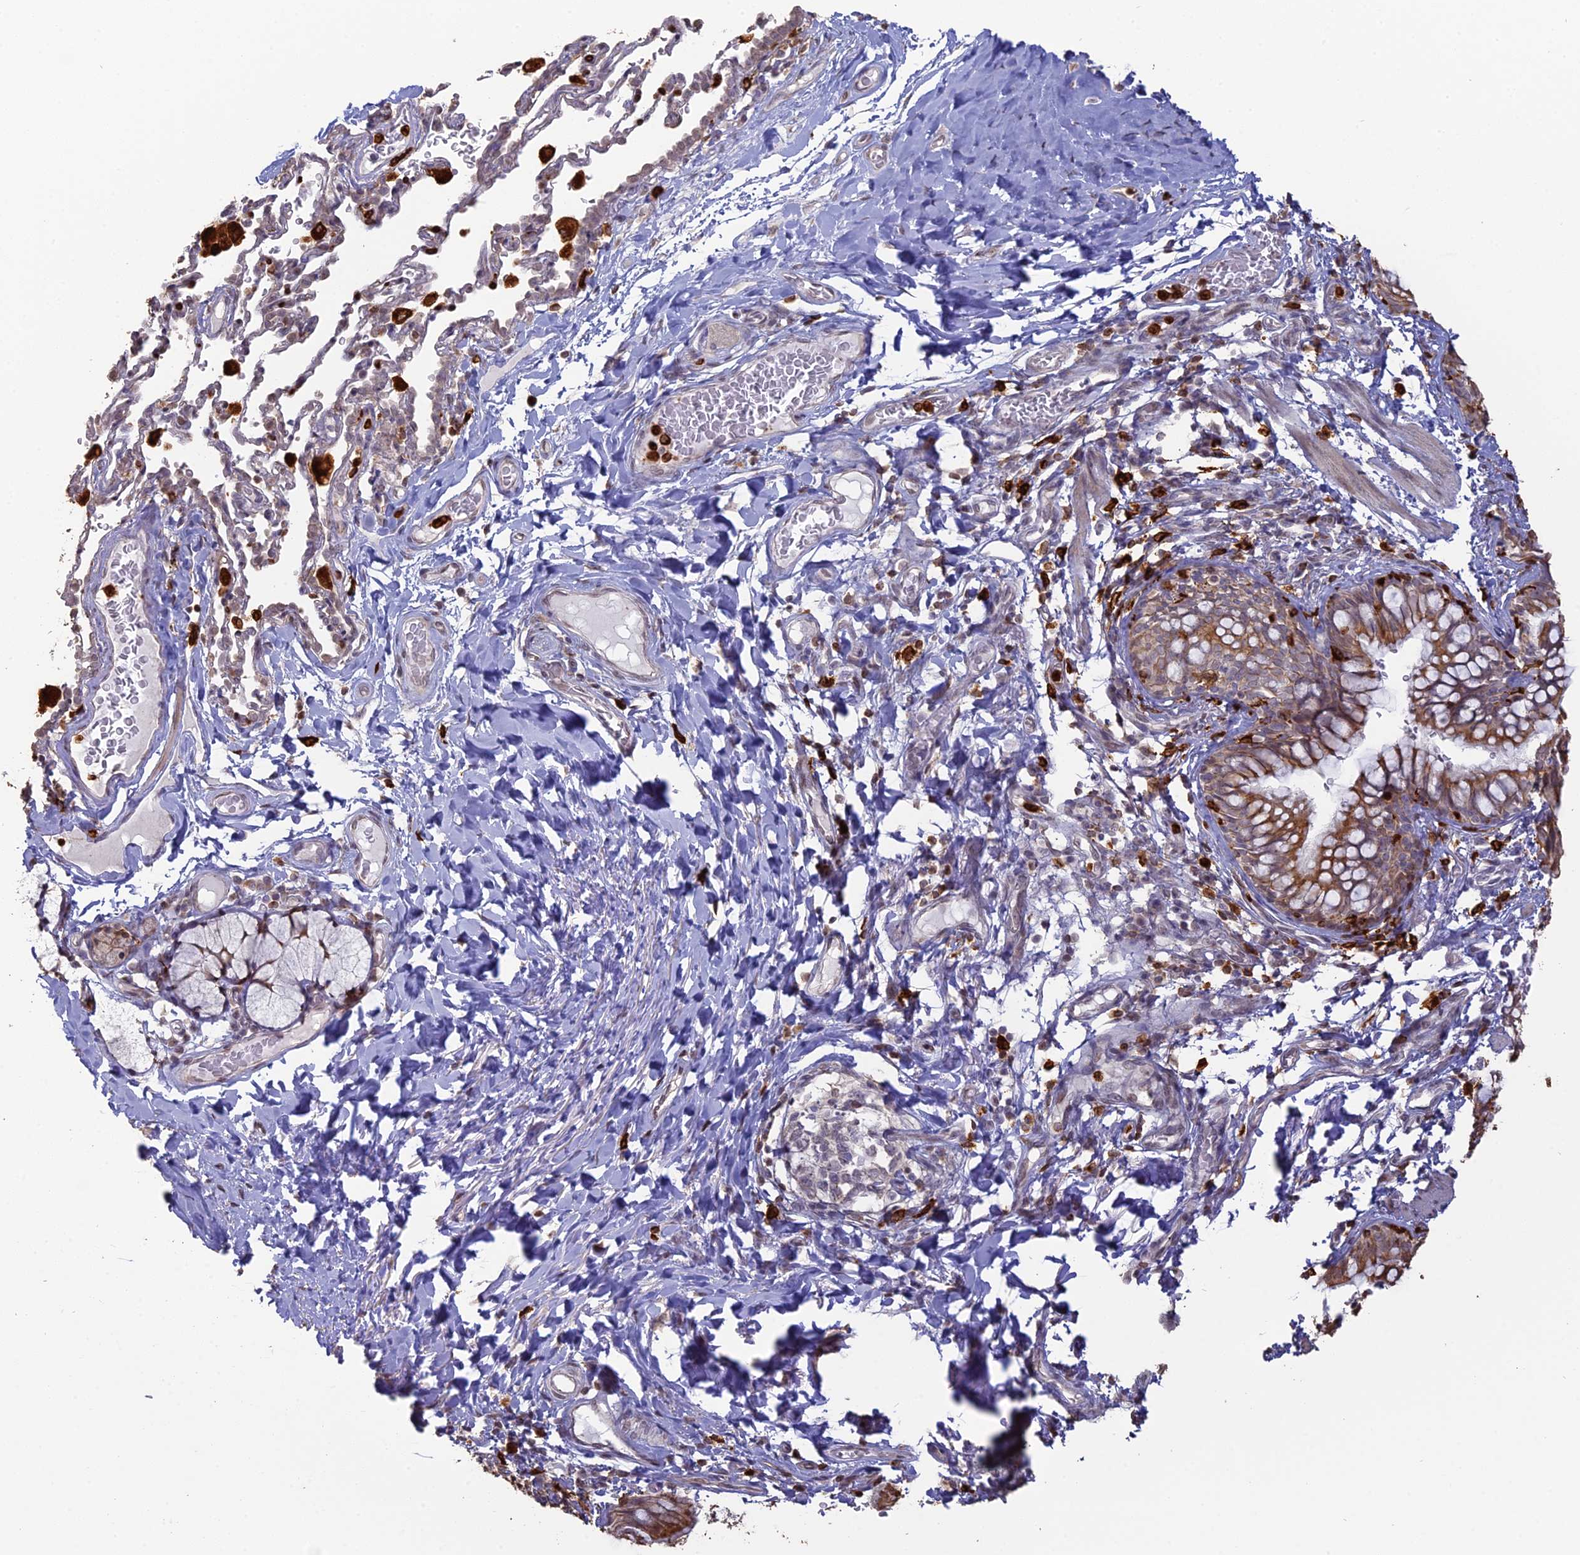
{"staining": {"intensity": "weak", "quantity": "<25%", "location": "cytoplasmic/membranous"}, "tissue": "bronchus", "cell_type": "Respiratory epithelial cells", "image_type": "normal", "snomed": [{"axis": "morphology", "description": "Normal tissue, NOS"}, {"axis": "topography", "description": "Cartilage tissue"}, {"axis": "topography", "description": "Bronchus"}], "caption": "Protein analysis of benign bronchus reveals no significant expression in respiratory epithelial cells. Brightfield microscopy of immunohistochemistry (IHC) stained with DAB (3,3'-diaminobenzidine) (brown) and hematoxylin (blue), captured at high magnification.", "gene": "APOBR", "patient": {"sex": "female", "age": 36}}